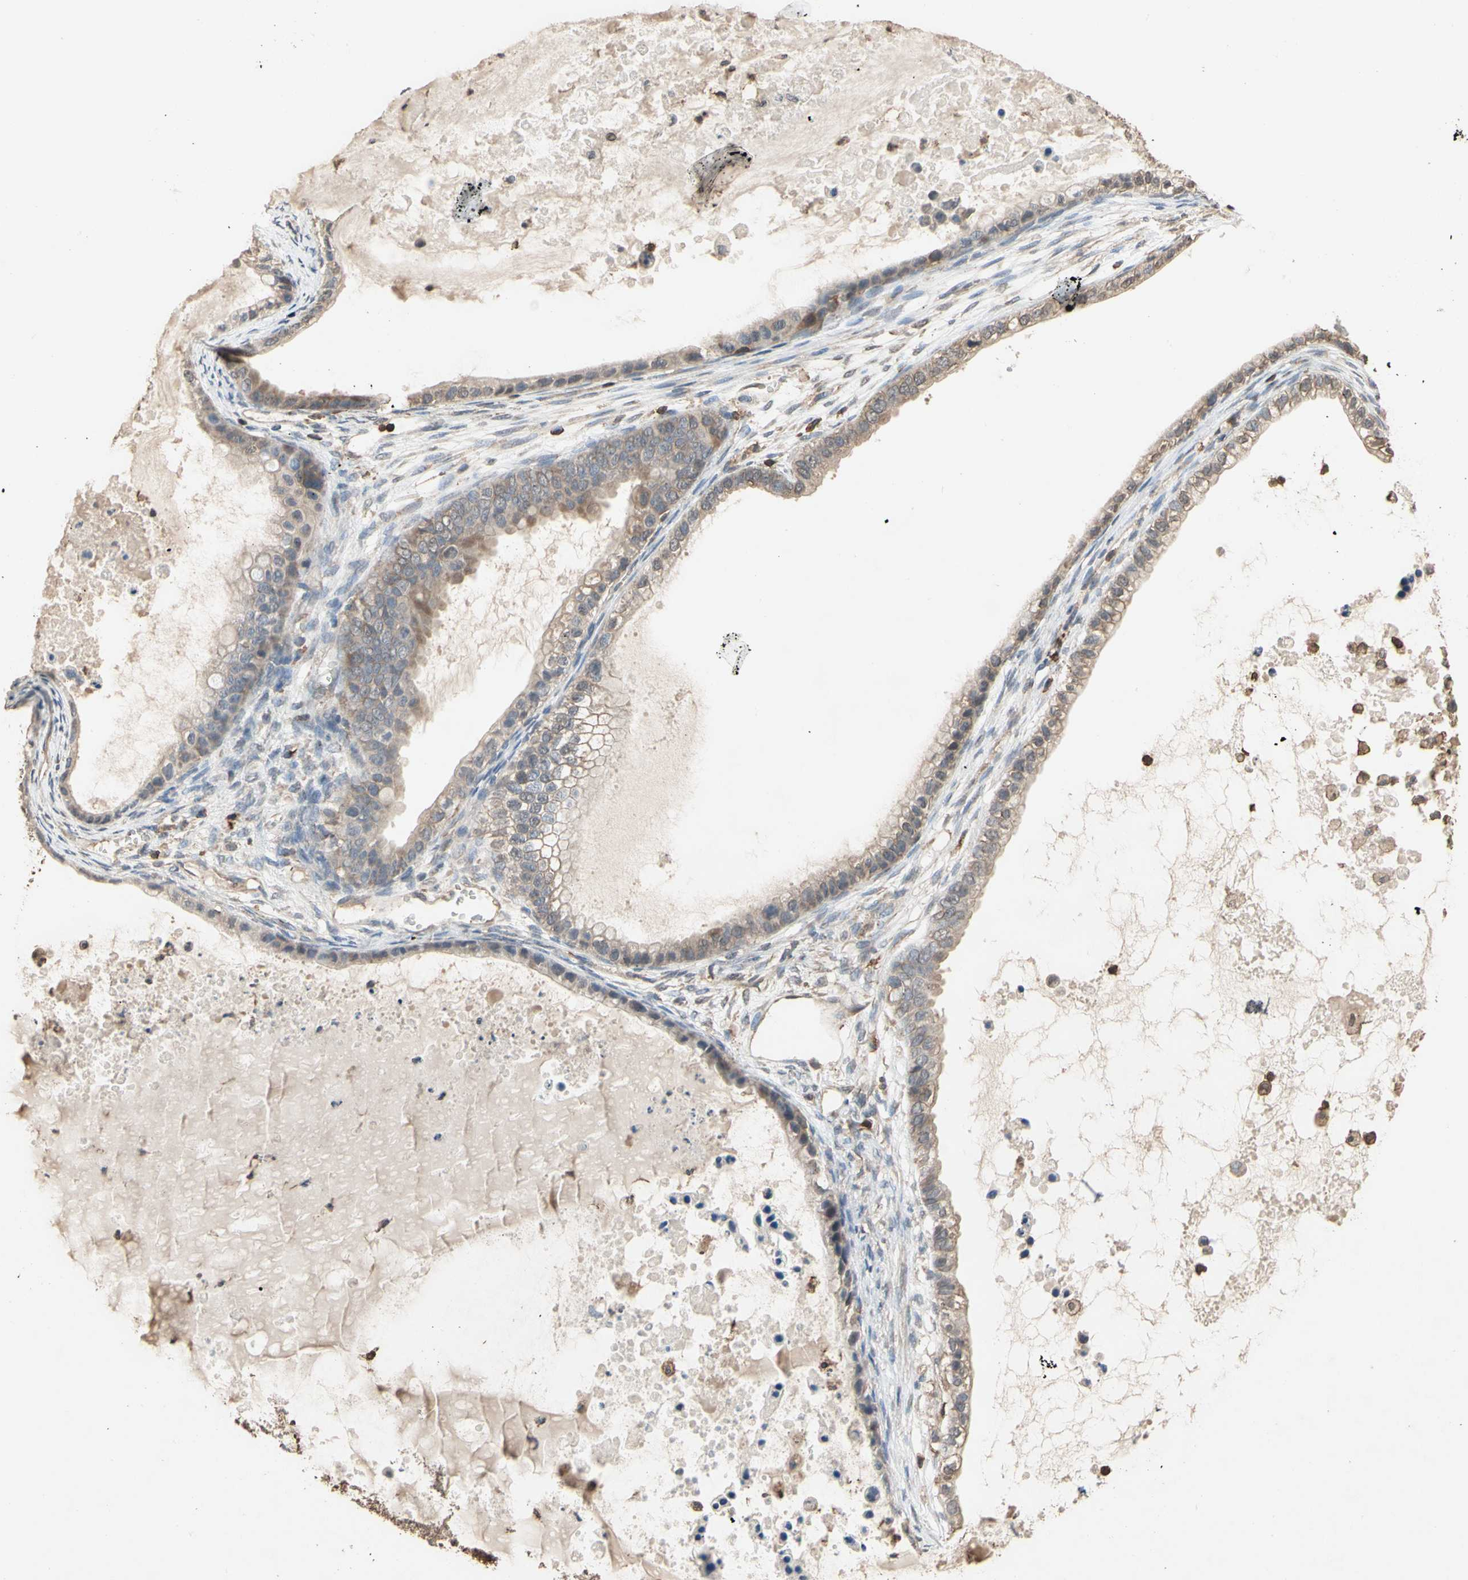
{"staining": {"intensity": "weak", "quantity": ">75%", "location": "cytoplasmic/membranous"}, "tissue": "ovarian cancer", "cell_type": "Tumor cells", "image_type": "cancer", "snomed": [{"axis": "morphology", "description": "Cystadenocarcinoma, mucinous, NOS"}, {"axis": "topography", "description": "Ovary"}], "caption": "A micrograph of ovarian cancer stained for a protein shows weak cytoplasmic/membranous brown staining in tumor cells.", "gene": "MAP3K10", "patient": {"sex": "female", "age": 80}}